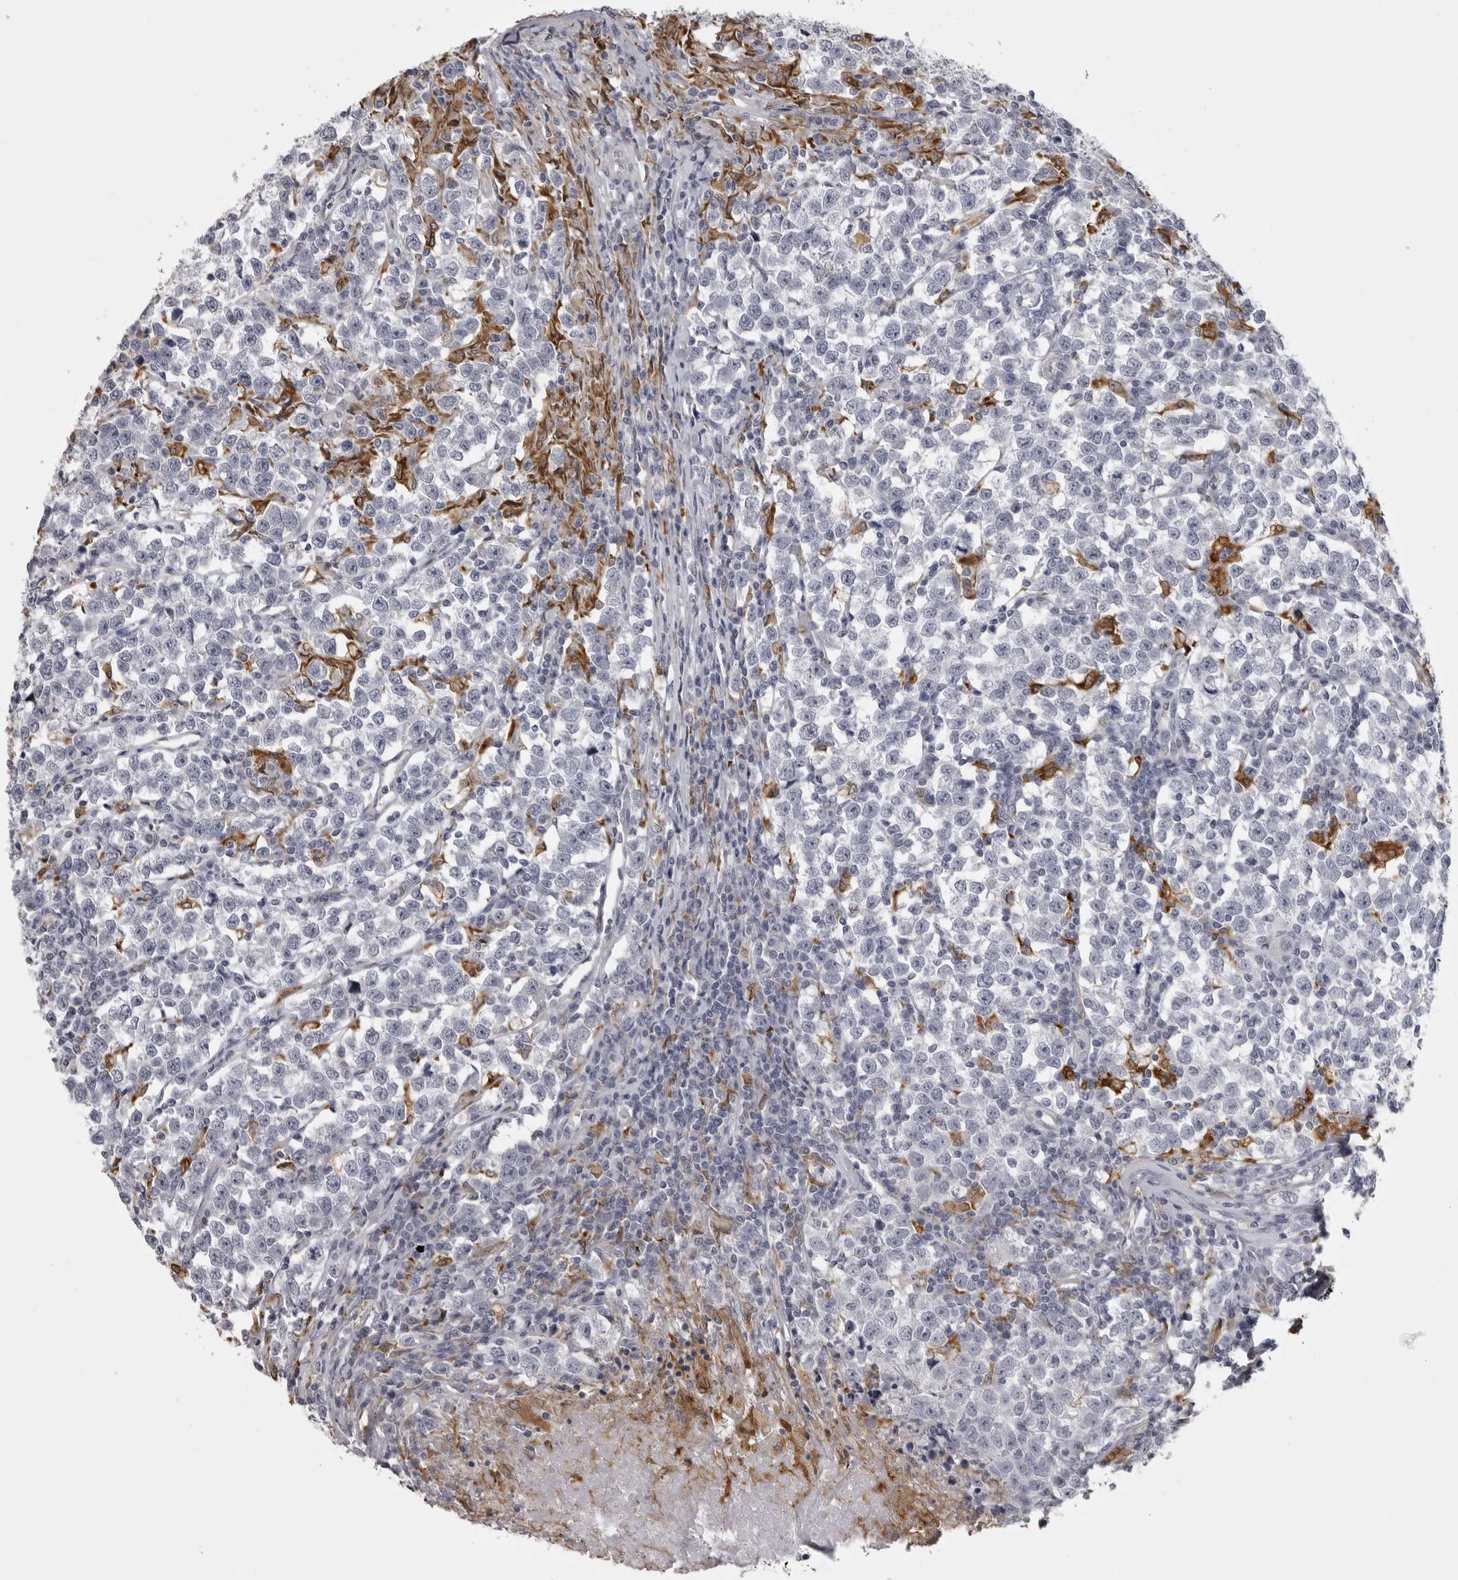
{"staining": {"intensity": "negative", "quantity": "none", "location": "none"}, "tissue": "testis cancer", "cell_type": "Tumor cells", "image_type": "cancer", "snomed": [{"axis": "morphology", "description": "Normal tissue, NOS"}, {"axis": "morphology", "description": "Seminoma, NOS"}, {"axis": "topography", "description": "Testis"}], "caption": "Immunohistochemistry of seminoma (testis) demonstrates no expression in tumor cells.", "gene": "NCEH1", "patient": {"sex": "male", "age": 43}}